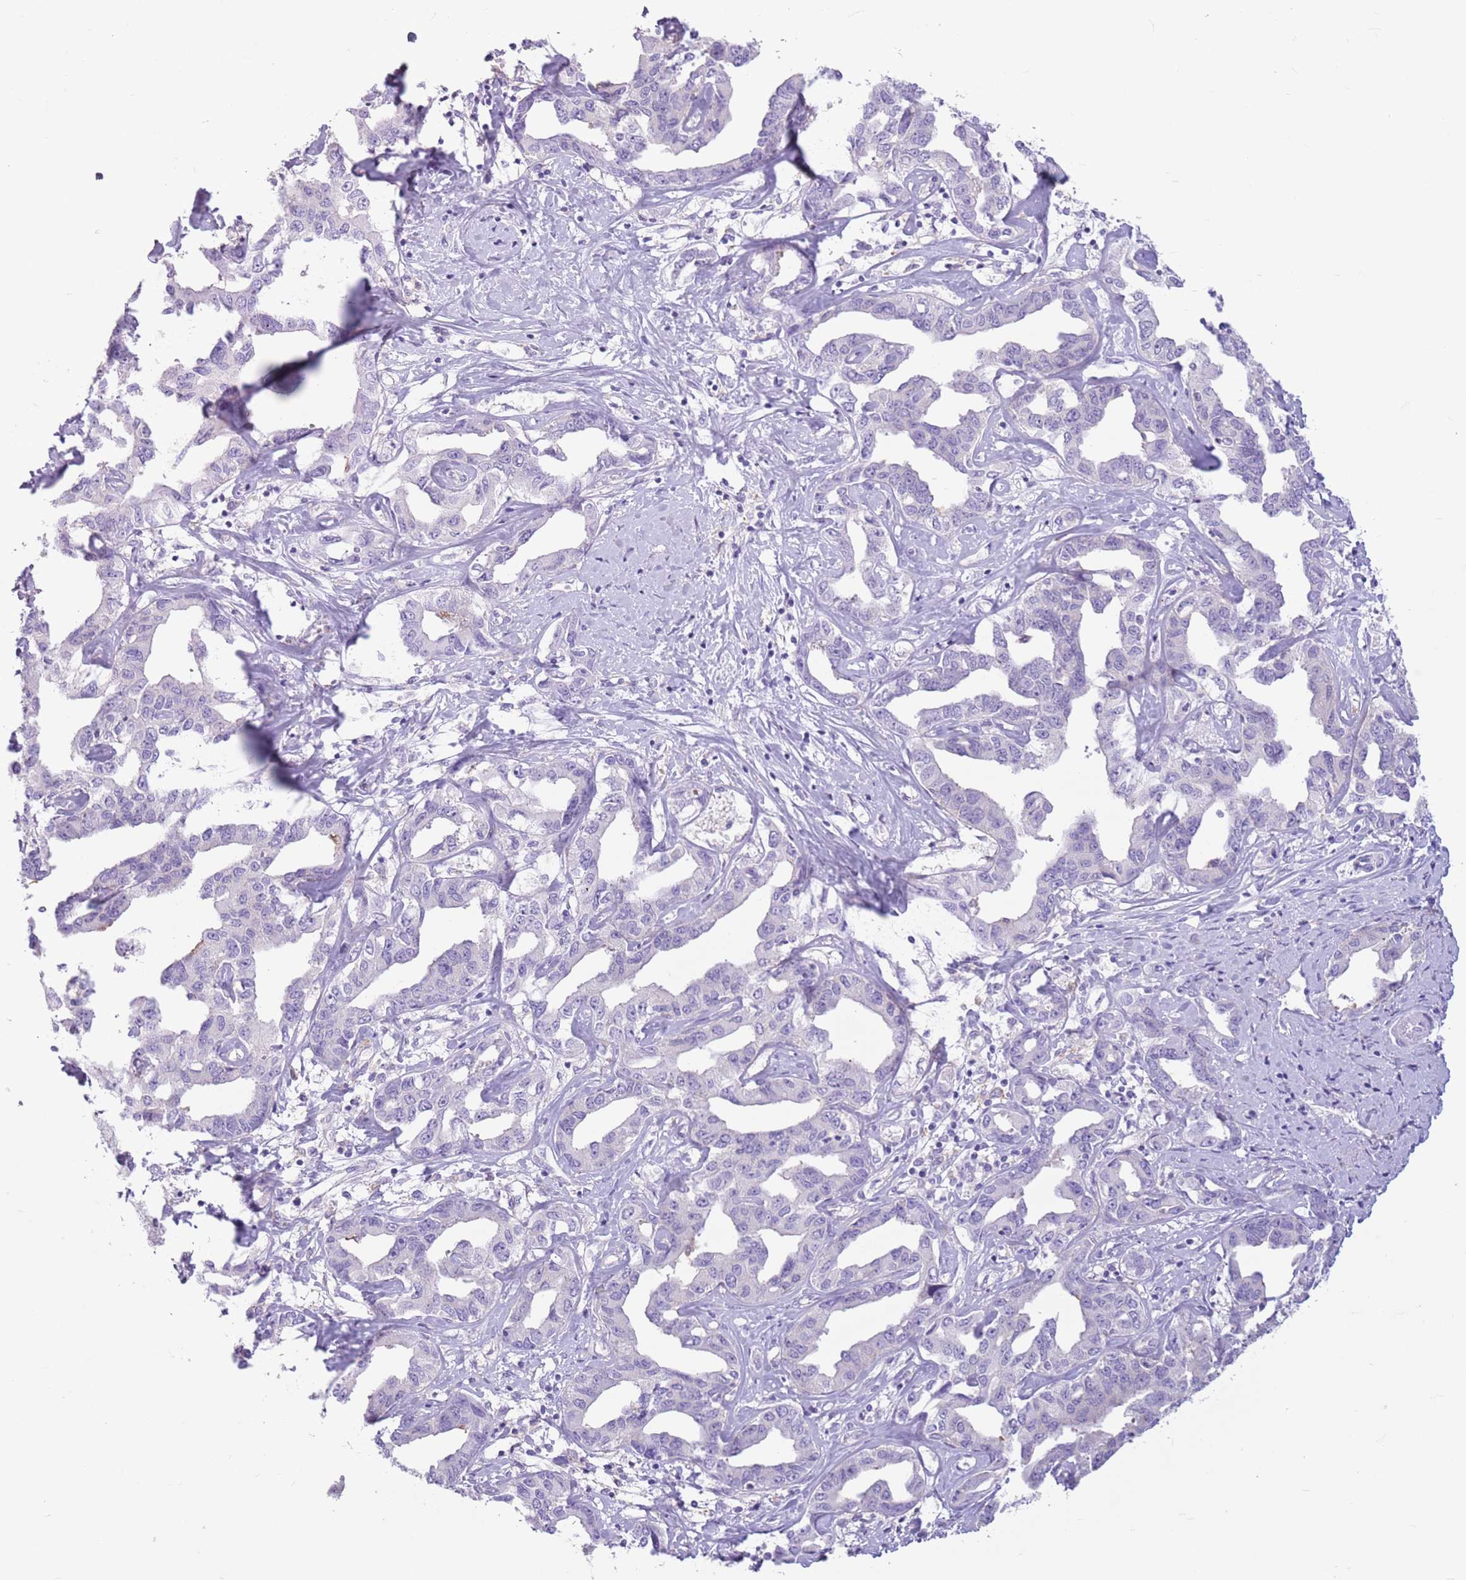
{"staining": {"intensity": "negative", "quantity": "none", "location": "none"}, "tissue": "liver cancer", "cell_type": "Tumor cells", "image_type": "cancer", "snomed": [{"axis": "morphology", "description": "Cholangiocarcinoma"}, {"axis": "topography", "description": "Liver"}], "caption": "Liver cancer was stained to show a protein in brown. There is no significant staining in tumor cells.", "gene": "SNX6", "patient": {"sex": "male", "age": 59}}